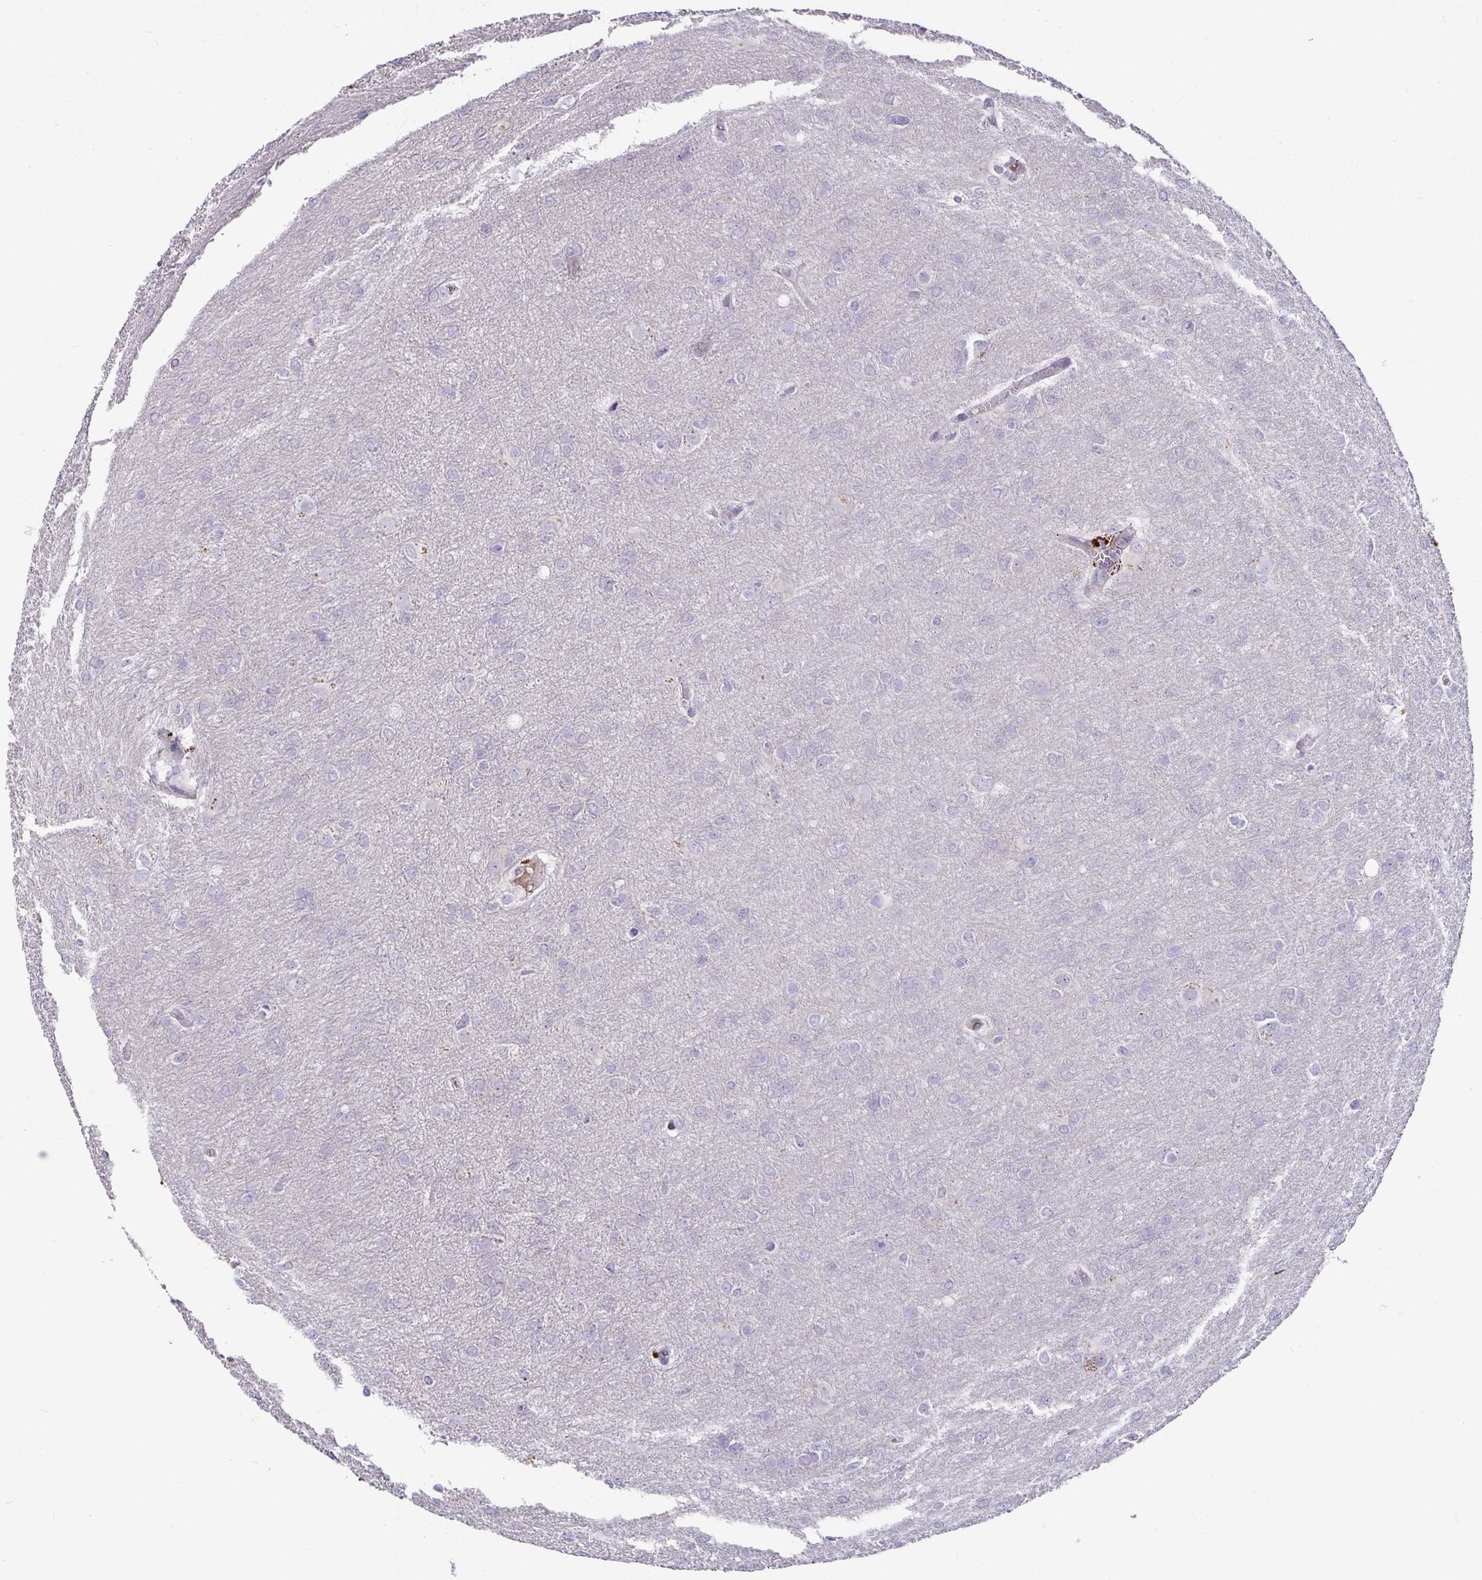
{"staining": {"intensity": "negative", "quantity": "none", "location": "none"}, "tissue": "glioma", "cell_type": "Tumor cells", "image_type": "cancer", "snomed": [{"axis": "morphology", "description": "Glioma, malignant, High grade"}, {"axis": "topography", "description": "Brain"}], "caption": "DAB immunohistochemical staining of glioma displays no significant positivity in tumor cells. (Stains: DAB immunohistochemistry (IHC) with hematoxylin counter stain, Microscopy: brightfield microscopy at high magnification).", "gene": "CA12", "patient": {"sex": "male", "age": 53}}